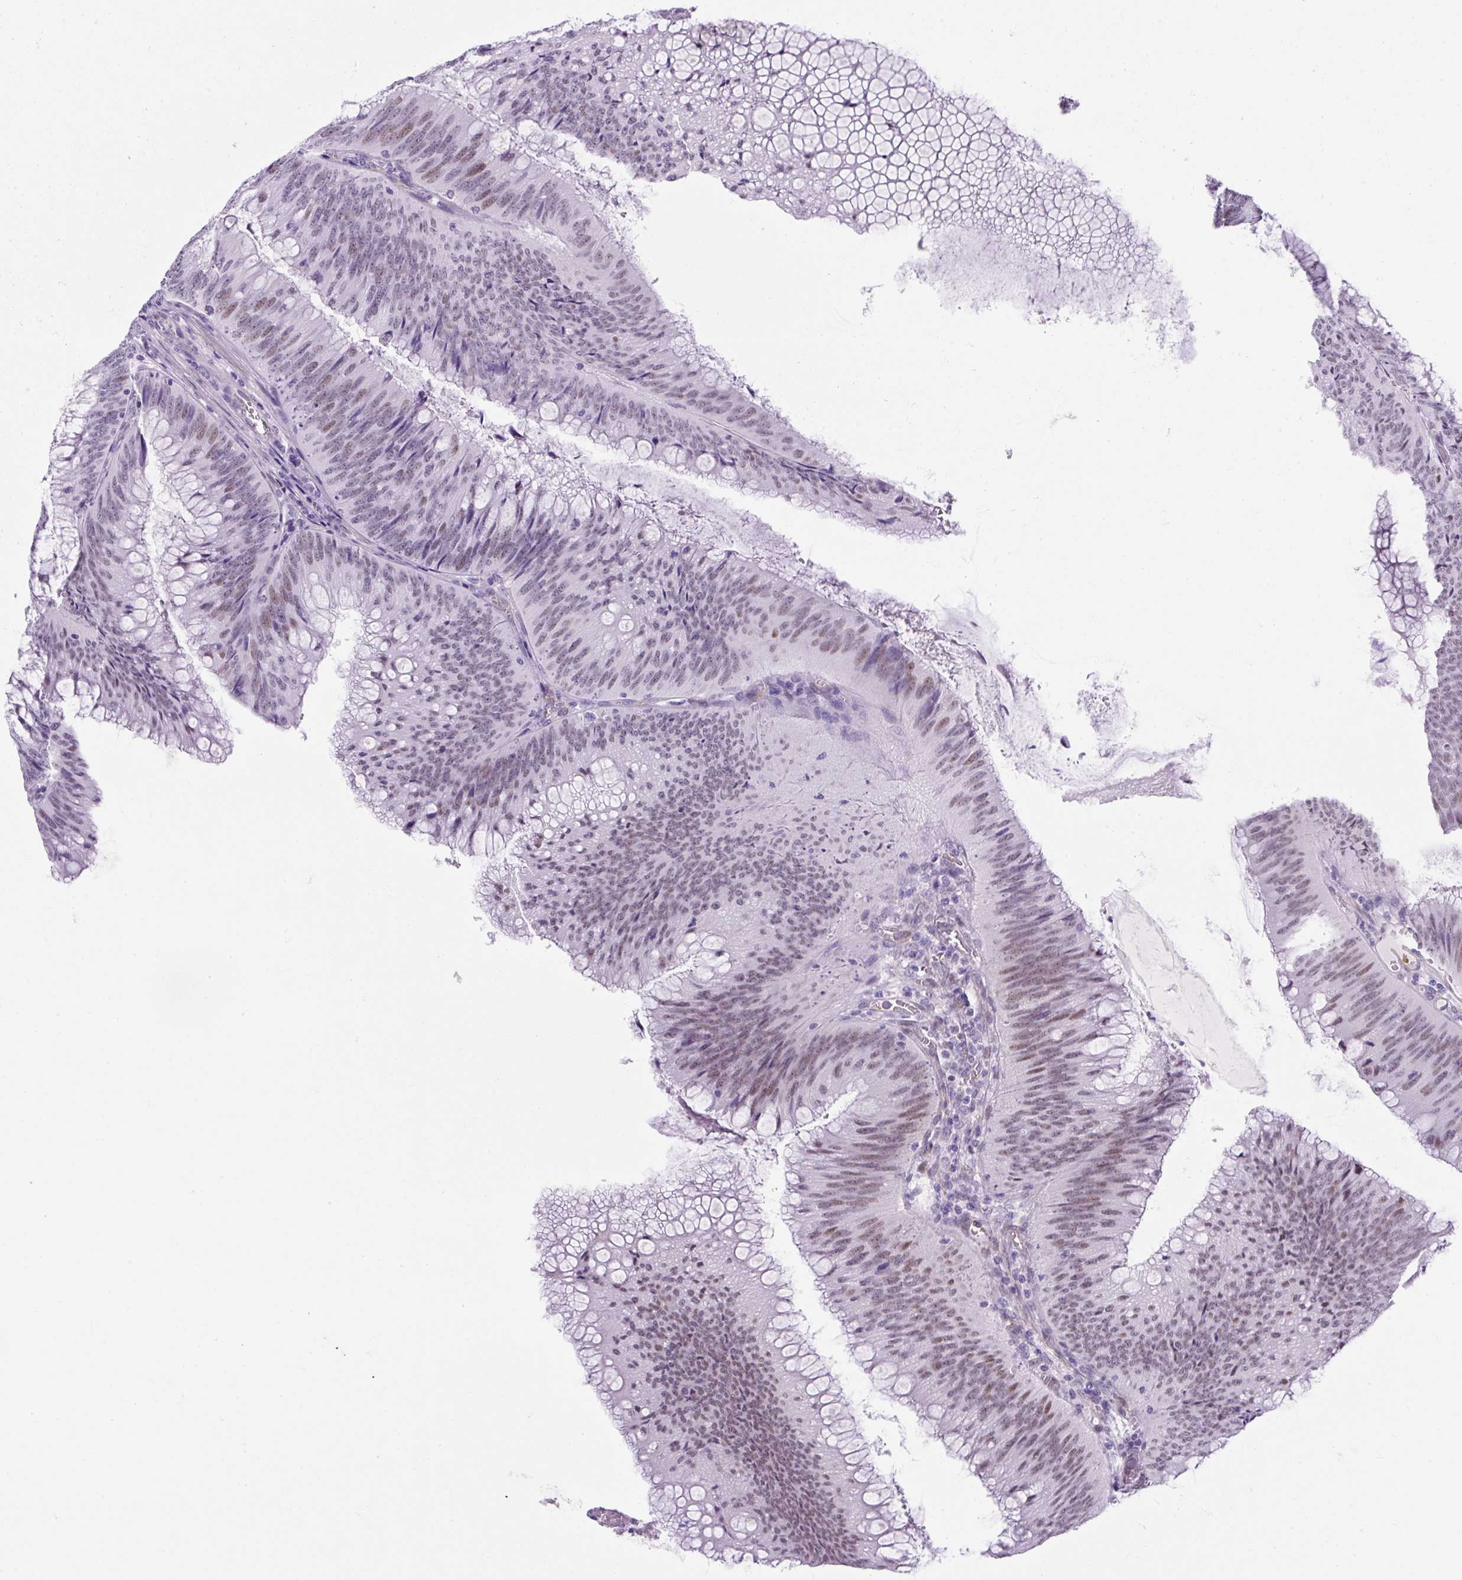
{"staining": {"intensity": "weak", "quantity": "<25%", "location": "nuclear"}, "tissue": "colorectal cancer", "cell_type": "Tumor cells", "image_type": "cancer", "snomed": [{"axis": "morphology", "description": "Adenocarcinoma, NOS"}, {"axis": "topography", "description": "Rectum"}], "caption": "IHC of human colorectal adenocarcinoma shows no expression in tumor cells.", "gene": "KRT12", "patient": {"sex": "female", "age": 72}}